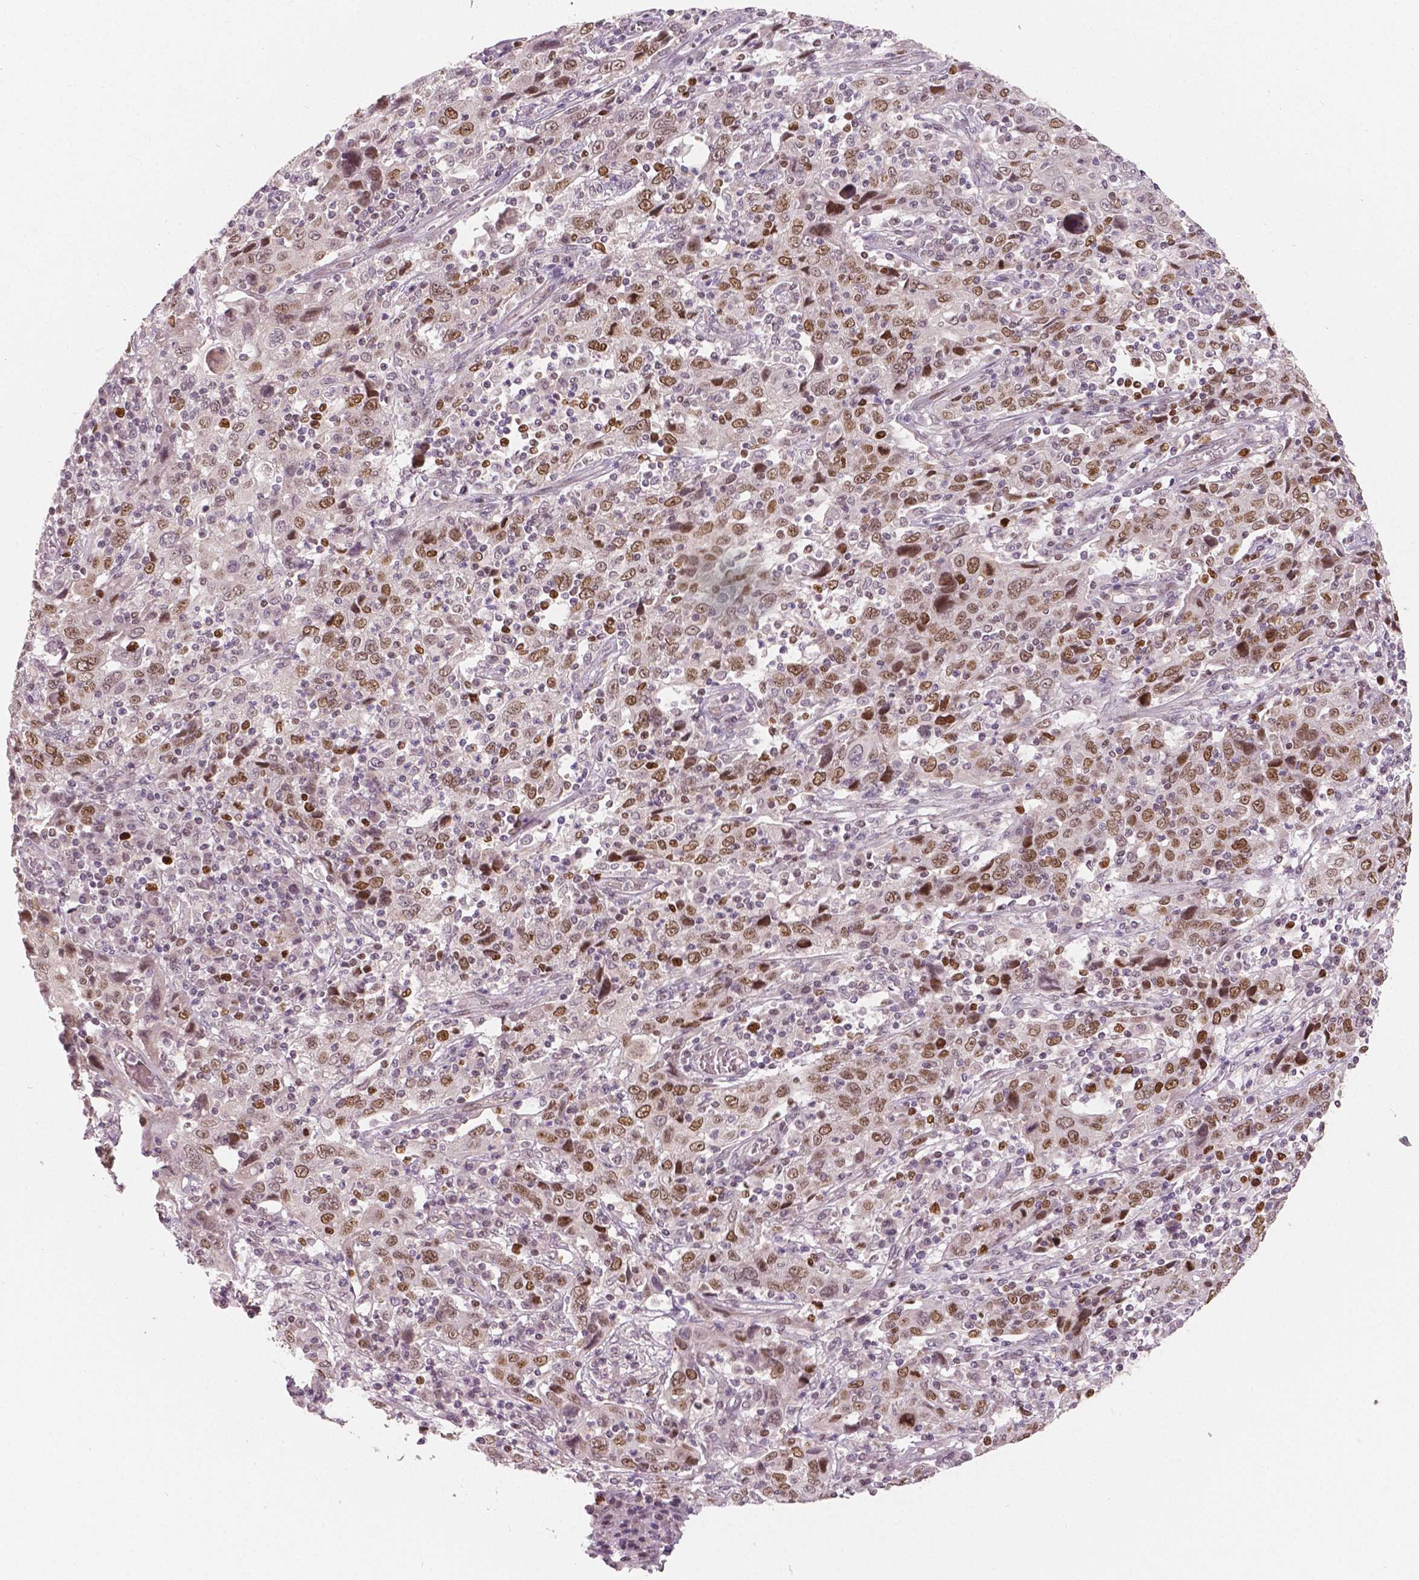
{"staining": {"intensity": "strong", "quantity": "25%-75%", "location": "nuclear"}, "tissue": "cervical cancer", "cell_type": "Tumor cells", "image_type": "cancer", "snomed": [{"axis": "morphology", "description": "Squamous cell carcinoma, NOS"}, {"axis": "topography", "description": "Cervix"}], "caption": "An image of human cervical cancer (squamous cell carcinoma) stained for a protein exhibits strong nuclear brown staining in tumor cells. The staining is performed using DAB (3,3'-diaminobenzidine) brown chromogen to label protein expression. The nuclei are counter-stained blue using hematoxylin.", "gene": "NSD2", "patient": {"sex": "female", "age": 46}}